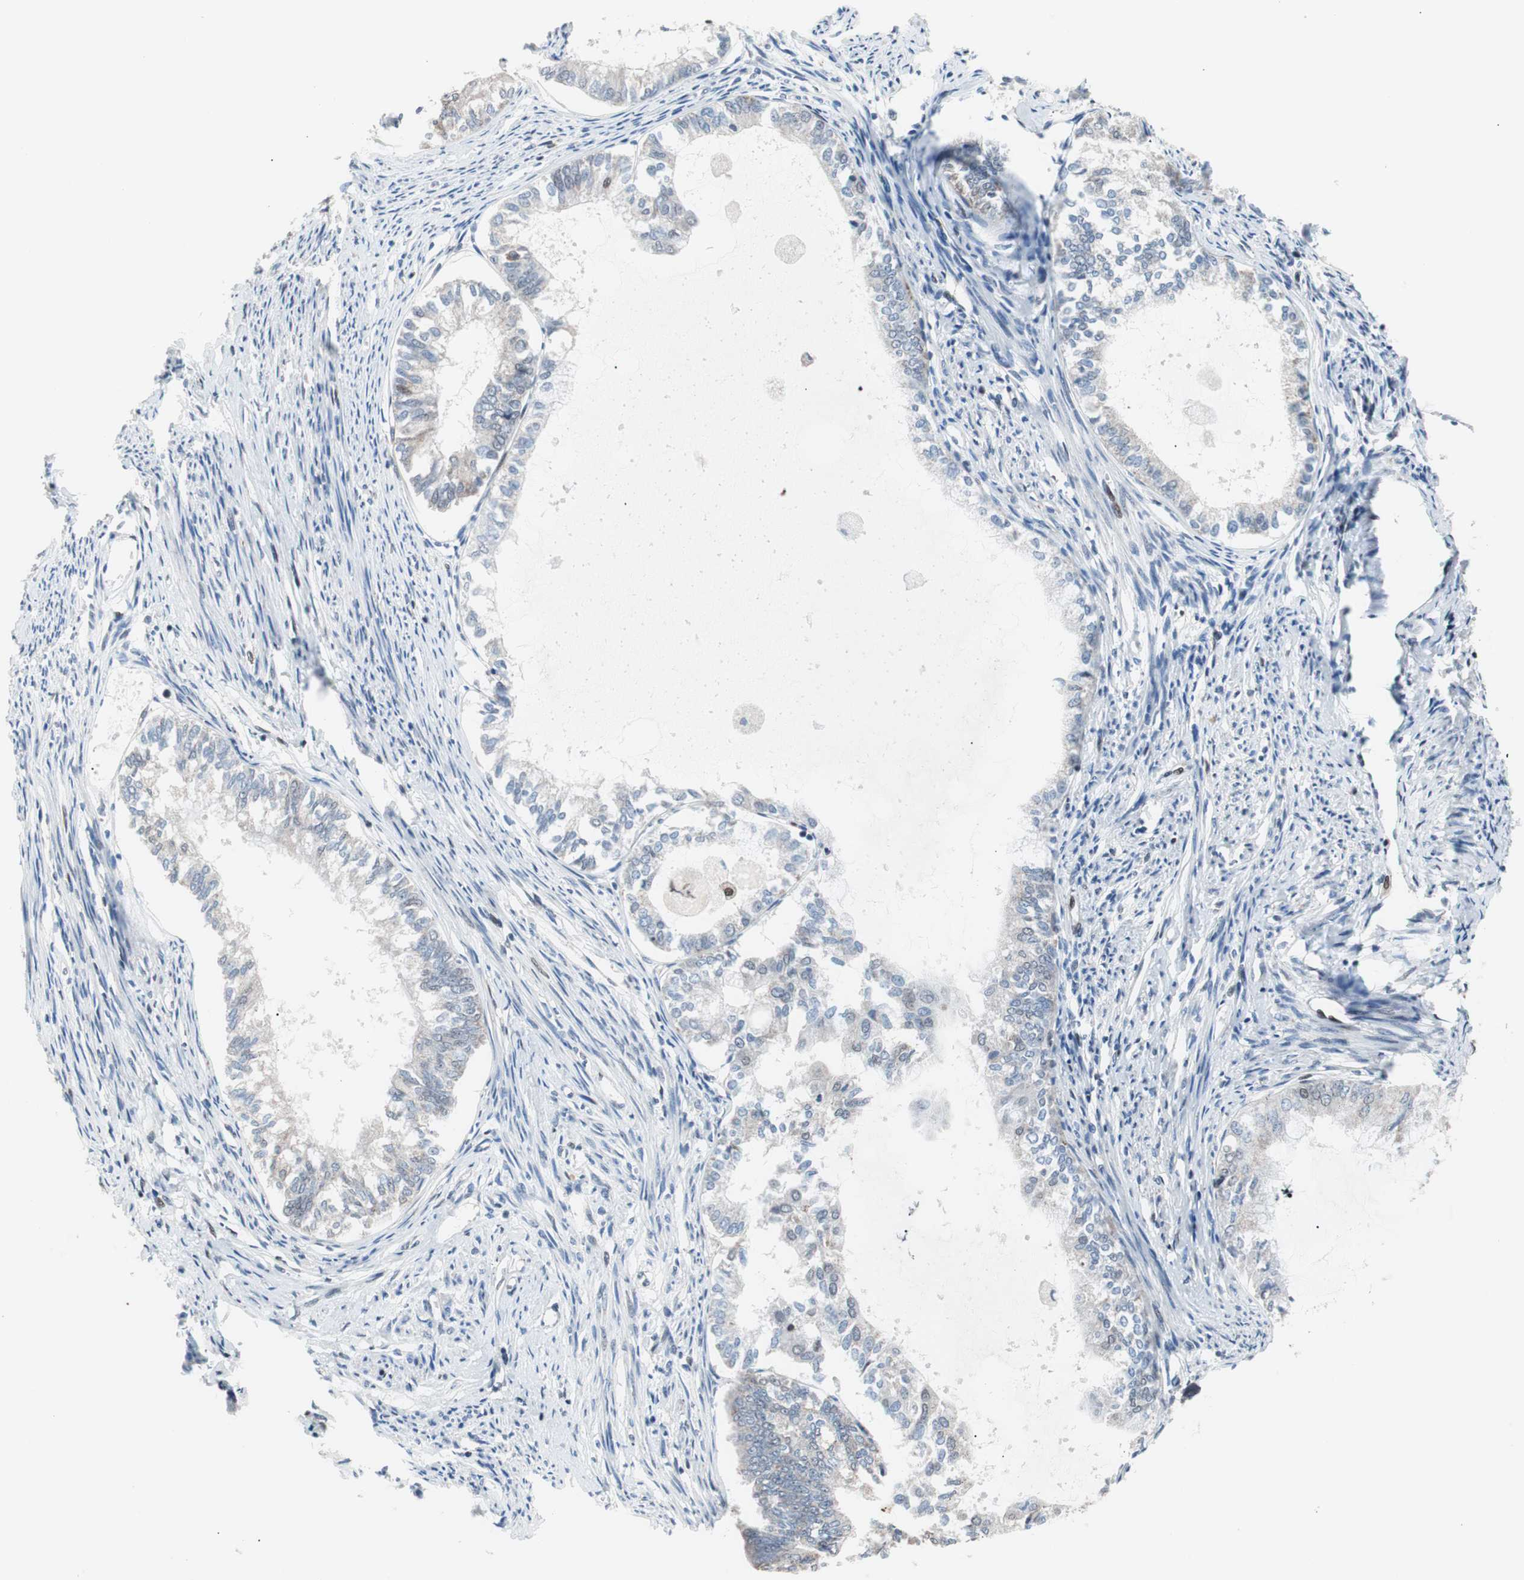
{"staining": {"intensity": "negative", "quantity": "none", "location": "none"}, "tissue": "endometrial cancer", "cell_type": "Tumor cells", "image_type": "cancer", "snomed": [{"axis": "morphology", "description": "Adenocarcinoma, NOS"}, {"axis": "topography", "description": "Endometrium"}], "caption": "The image exhibits no staining of tumor cells in endometrial cancer.", "gene": "POLH", "patient": {"sex": "female", "age": 86}}